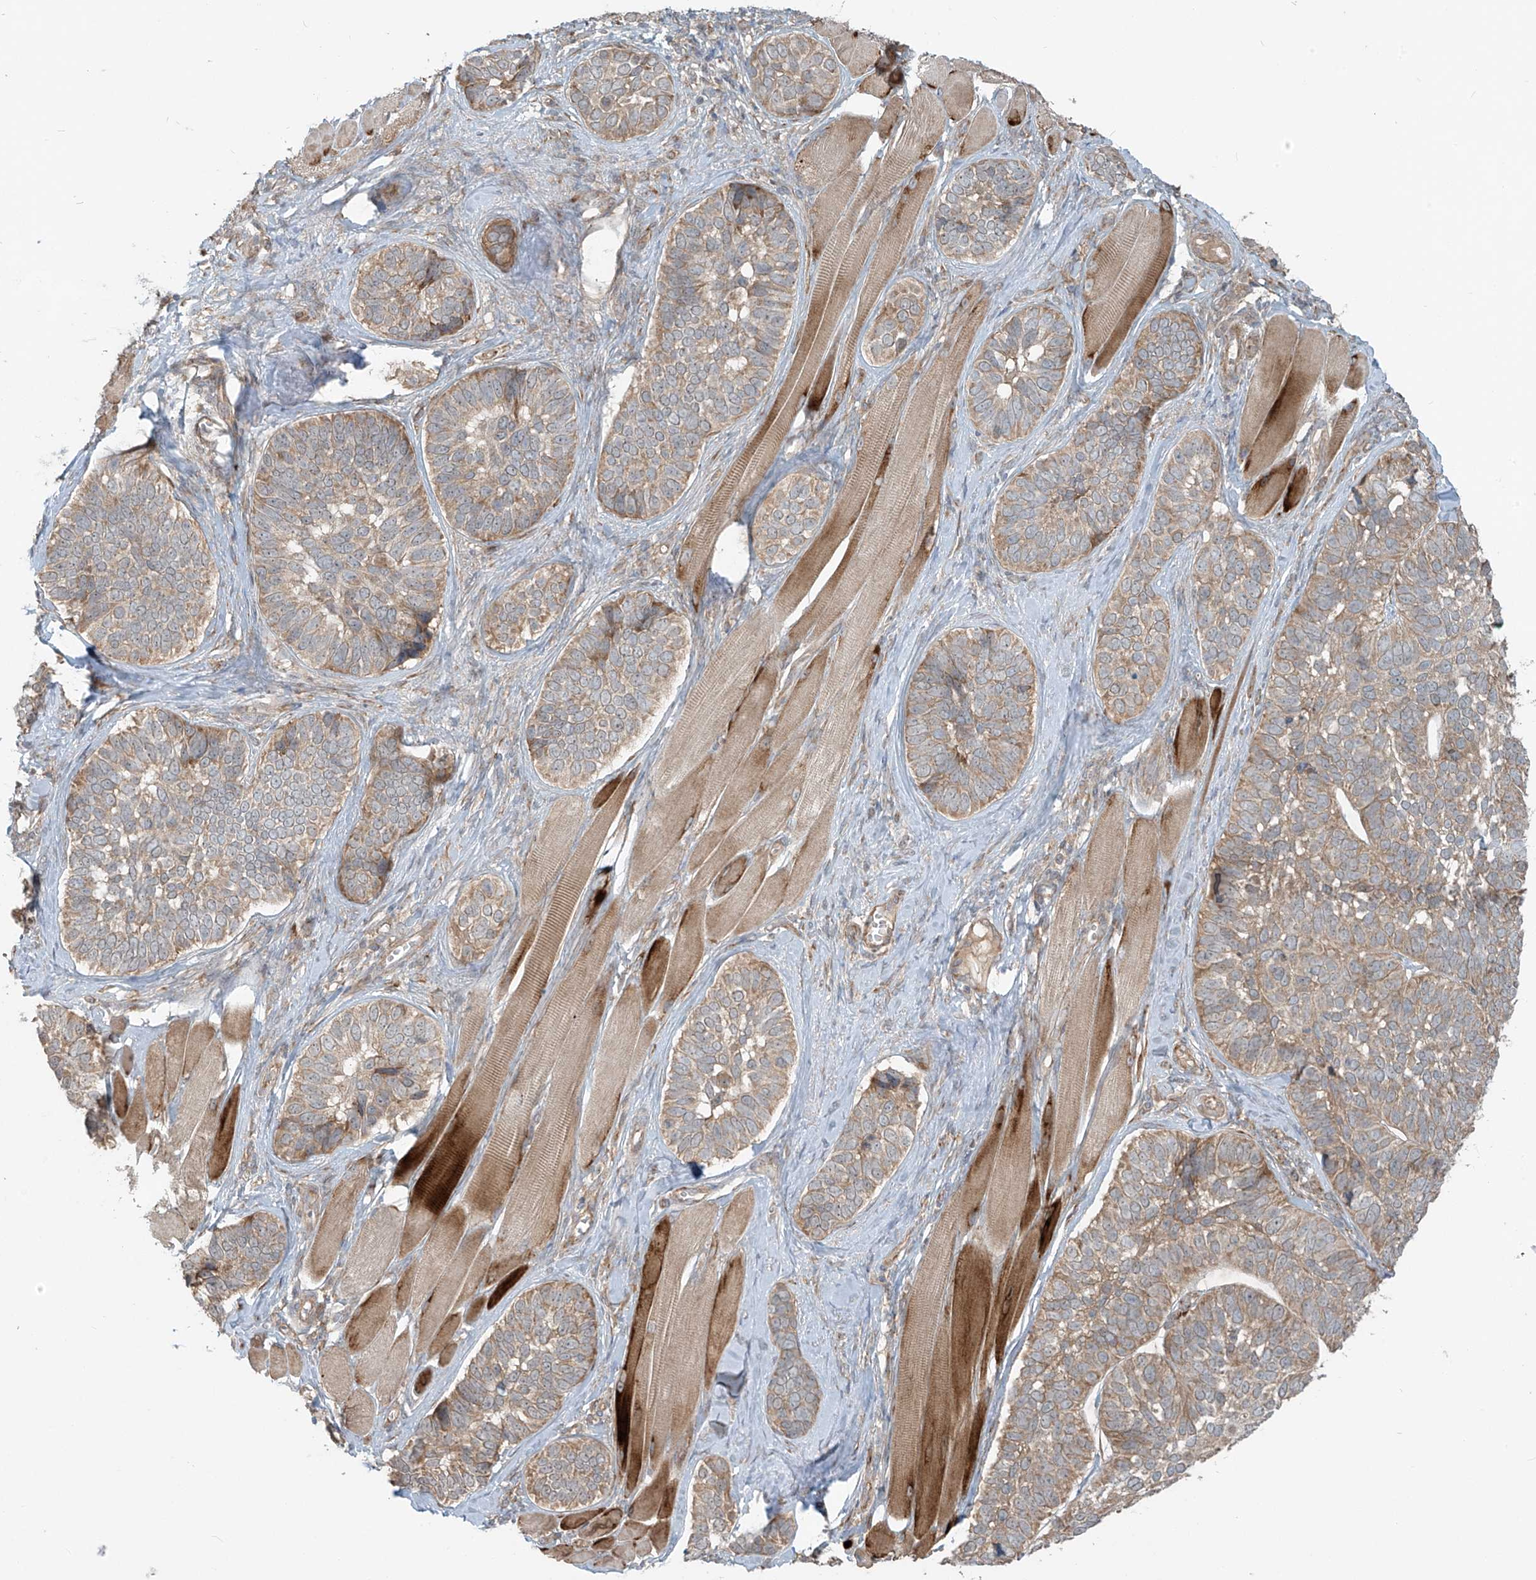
{"staining": {"intensity": "weak", "quantity": ">75%", "location": "cytoplasmic/membranous"}, "tissue": "skin cancer", "cell_type": "Tumor cells", "image_type": "cancer", "snomed": [{"axis": "morphology", "description": "Basal cell carcinoma"}, {"axis": "topography", "description": "Skin"}], "caption": "Skin cancer was stained to show a protein in brown. There is low levels of weak cytoplasmic/membranous staining in approximately >75% of tumor cells.", "gene": "KATNIP", "patient": {"sex": "male", "age": 62}}